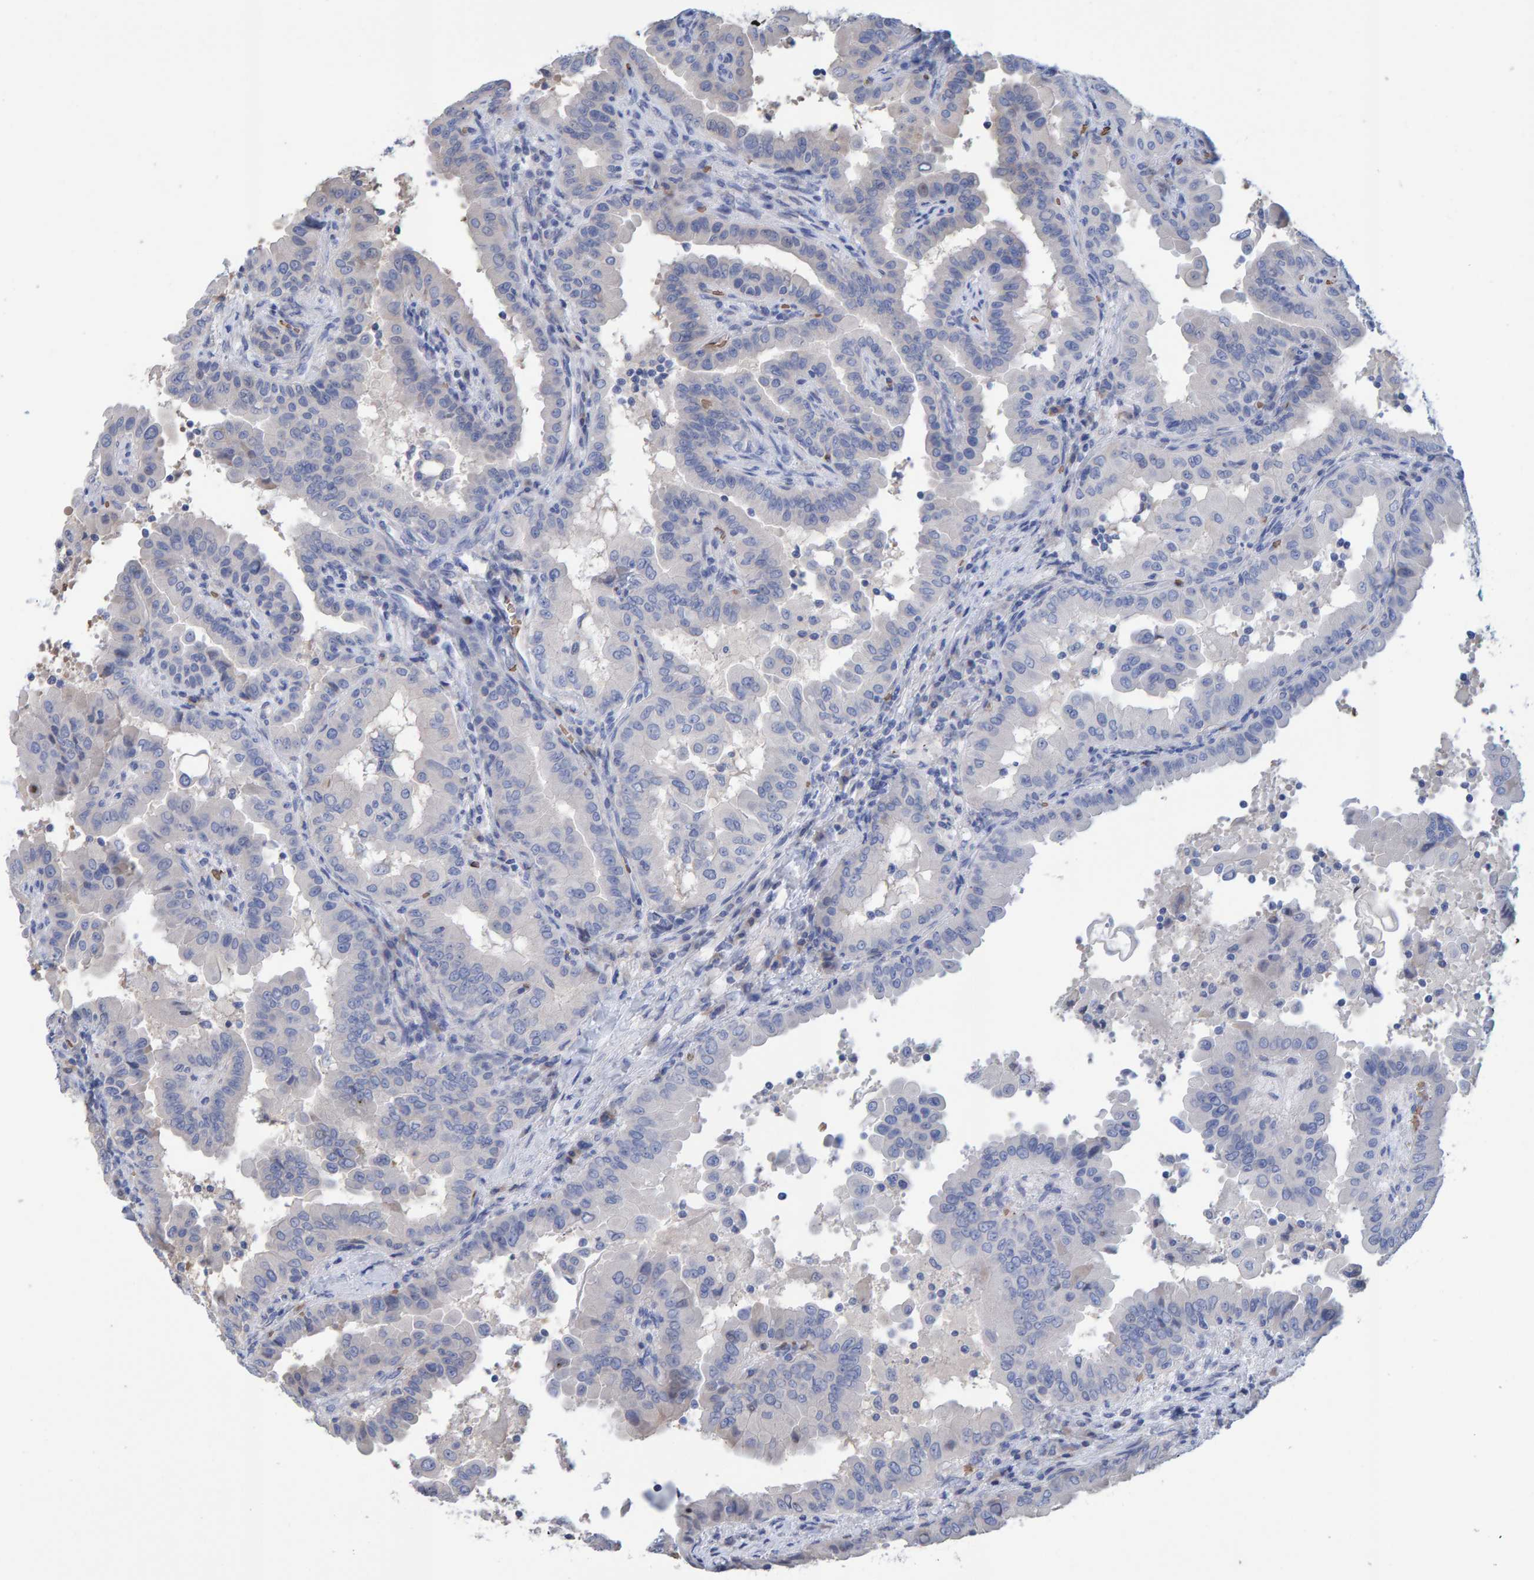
{"staining": {"intensity": "negative", "quantity": "none", "location": "none"}, "tissue": "thyroid cancer", "cell_type": "Tumor cells", "image_type": "cancer", "snomed": [{"axis": "morphology", "description": "Papillary adenocarcinoma, NOS"}, {"axis": "topography", "description": "Thyroid gland"}], "caption": "High power microscopy image of an IHC micrograph of papillary adenocarcinoma (thyroid), revealing no significant expression in tumor cells.", "gene": "VPS9D1", "patient": {"sex": "male", "age": 33}}